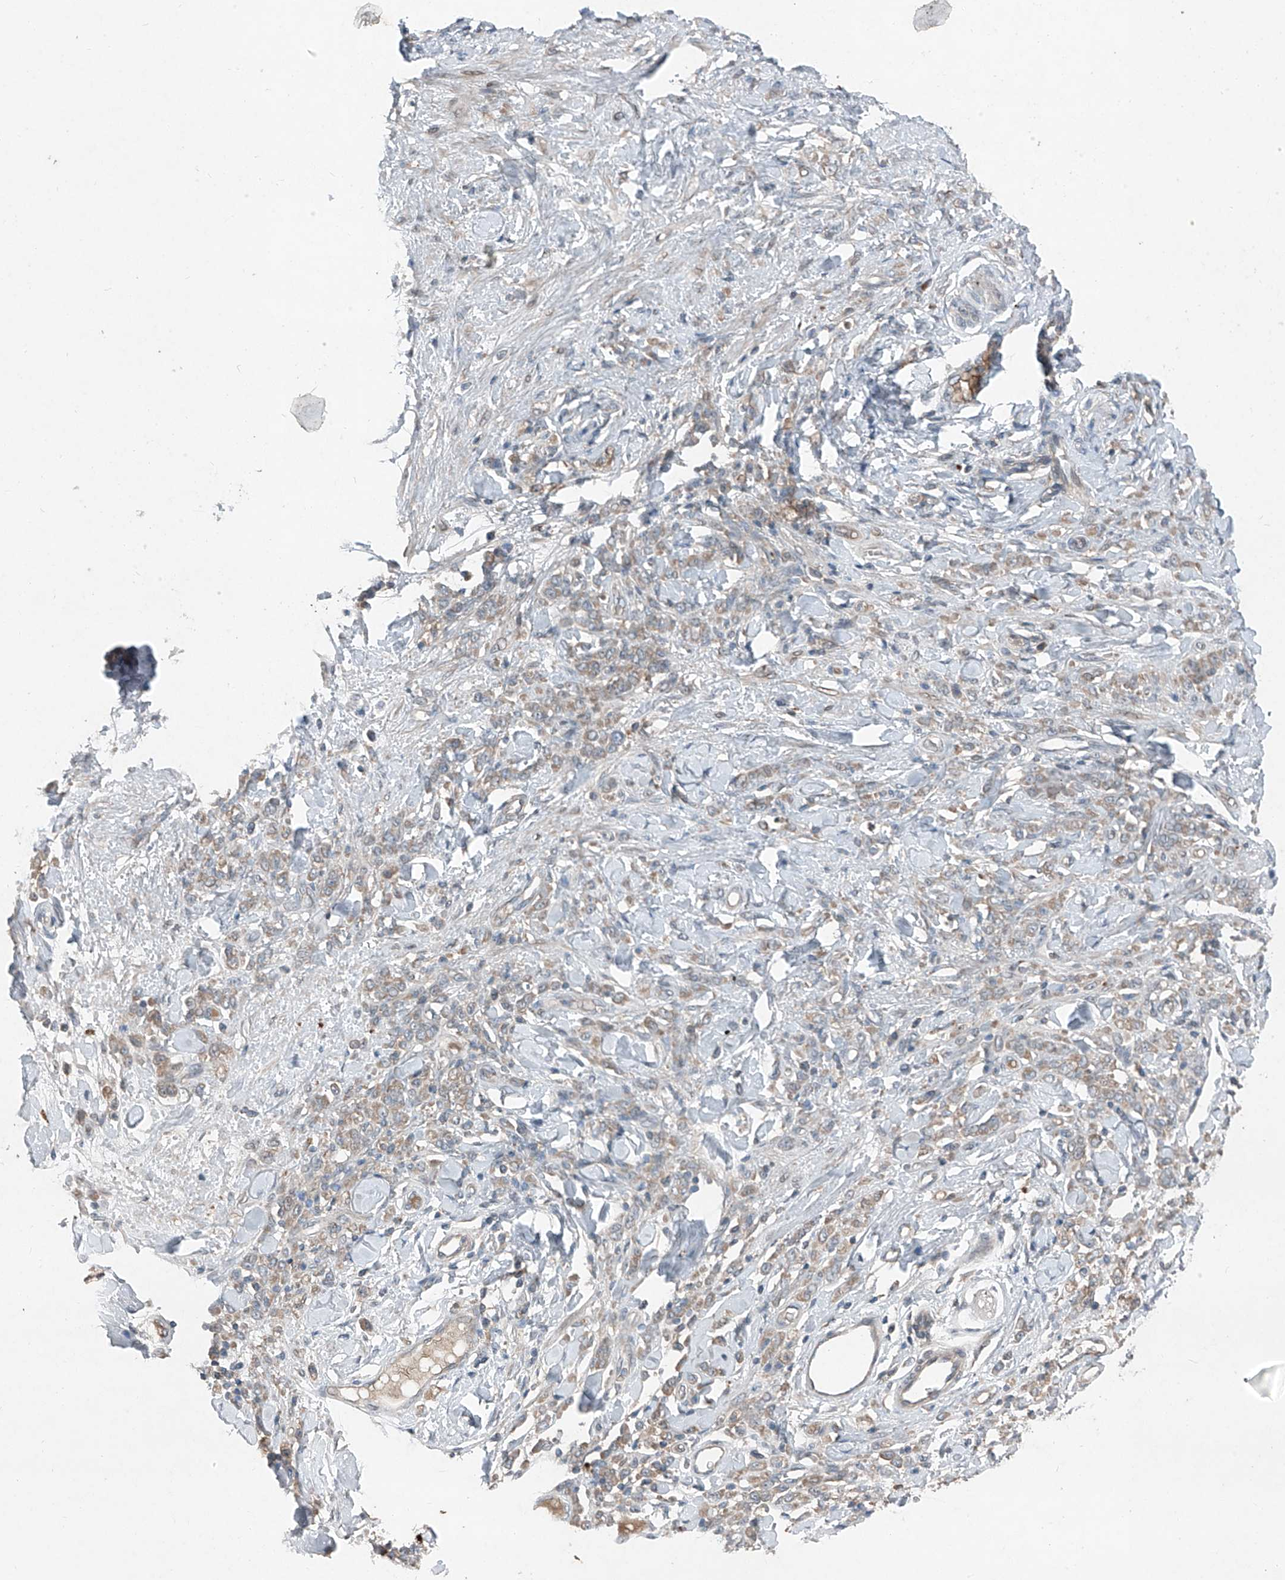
{"staining": {"intensity": "weak", "quantity": "25%-75%", "location": "cytoplasmic/membranous"}, "tissue": "stomach cancer", "cell_type": "Tumor cells", "image_type": "cancer", "snomed": [{"axis": "morphology", "description": "Normal tissue, NOS"}, {"axis": "morphology", "description": "Adenocarcinoma, NOS"}, {"axis": "topography", "description": "Stomach"}], "caption": "IHC image of adenocarcinoma (stomach) stained for a protein (brown), which displays low levels of weak cytoplasmic/membranous staining in about 25%-75% of tumor cells.", "gene": "FOXRED2", "patient": {"sex": "male", "age": 82}}